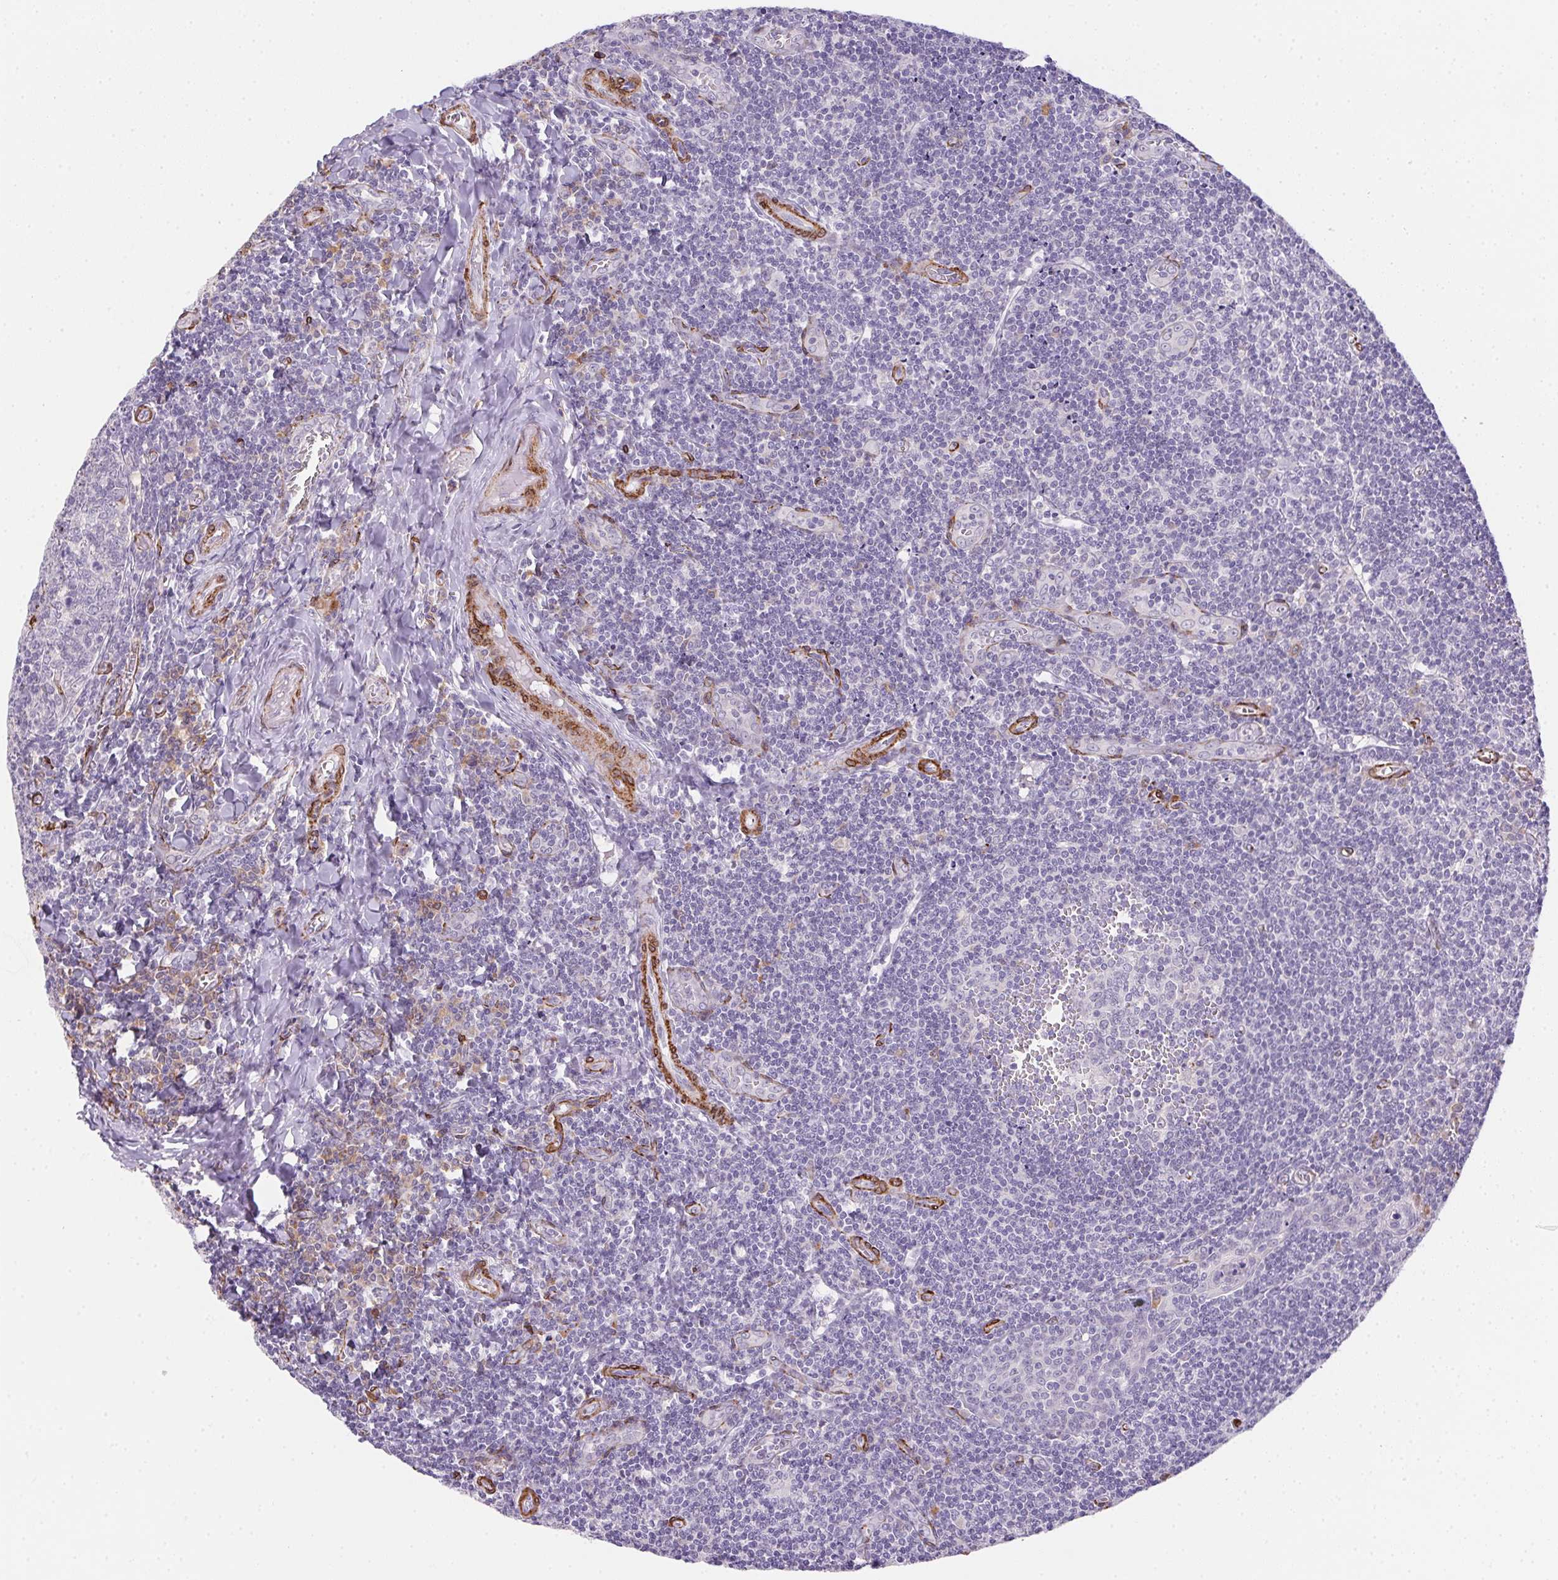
{"staining": {"intensity": "negative", "quantity": "none", "location": "none"}, "tissue": "tonsil", "cell_type": "Germinal center cells", "image_type": "normal", "snomed": [{"axis": "morphology", "description": "Normal tissue, NOS"}, {"axis": "morphology", "description": "Inflammation, NOS"}, {"axis": "topography", "description": "Tonsil"}], "caption": "The histopathology image reveals no significant expression in germinal center cells of tonsil.", "gene": "HRC", "patient": {"sex": "female", "age": 31}}